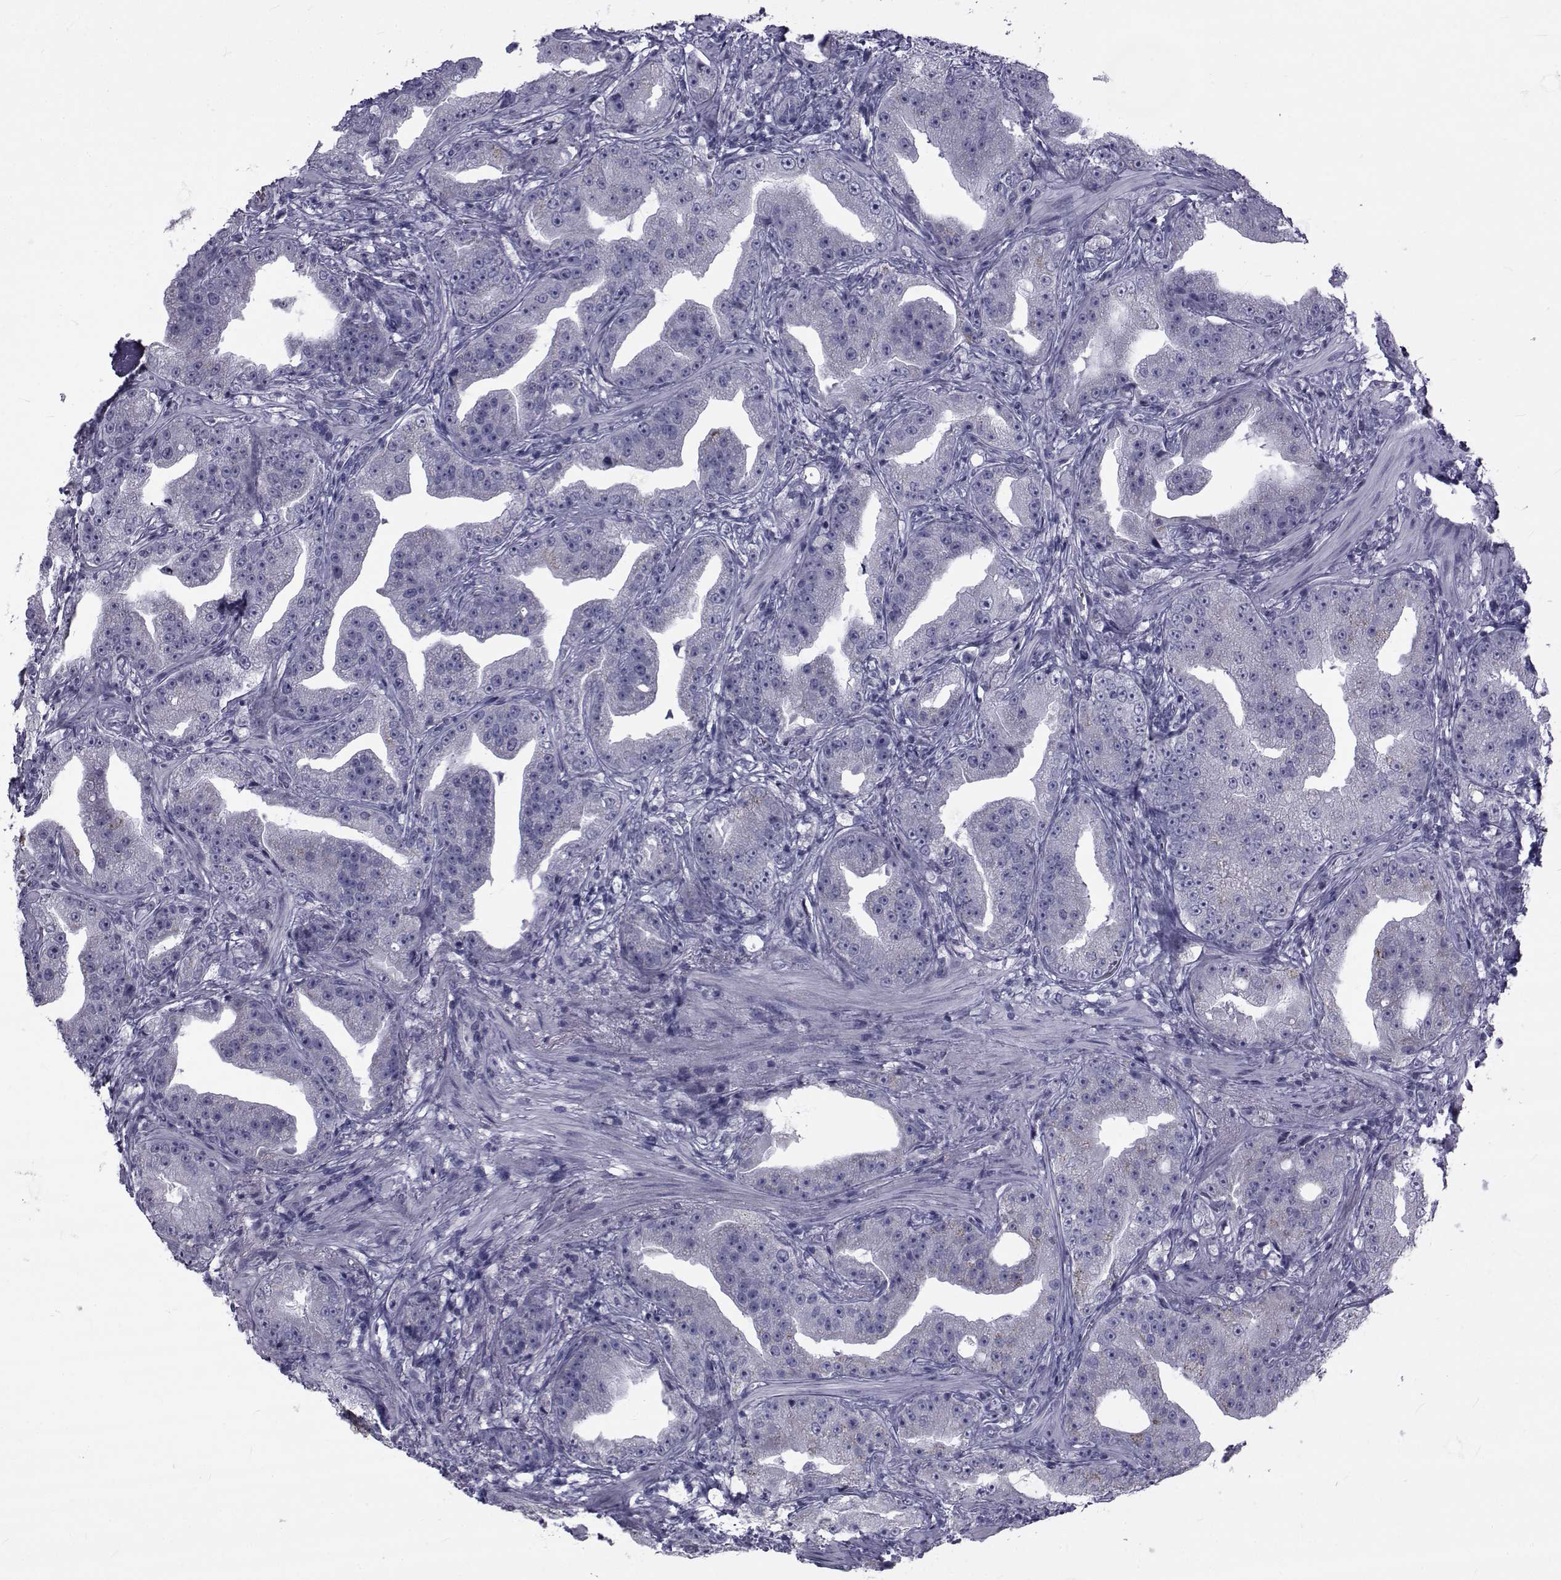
{"staining": {"intensity": "negative", "quantity": "none", "location": "none"}, "tissue": "prostate cancer", "cell_type": "Tumor cells", "image_type": "cancer", "snomed": [{"axis": "morphology", "description": "Adenocarcinoma, Low grade"}, {"axis": "topography", "description": "Prostate"}], "caption": "Prostate cancer was stained to show a protein in brown. There is no significant positivity in tumor cells.", "gene": "FDXR", "patient": {"sex": "male", "age": 62}}